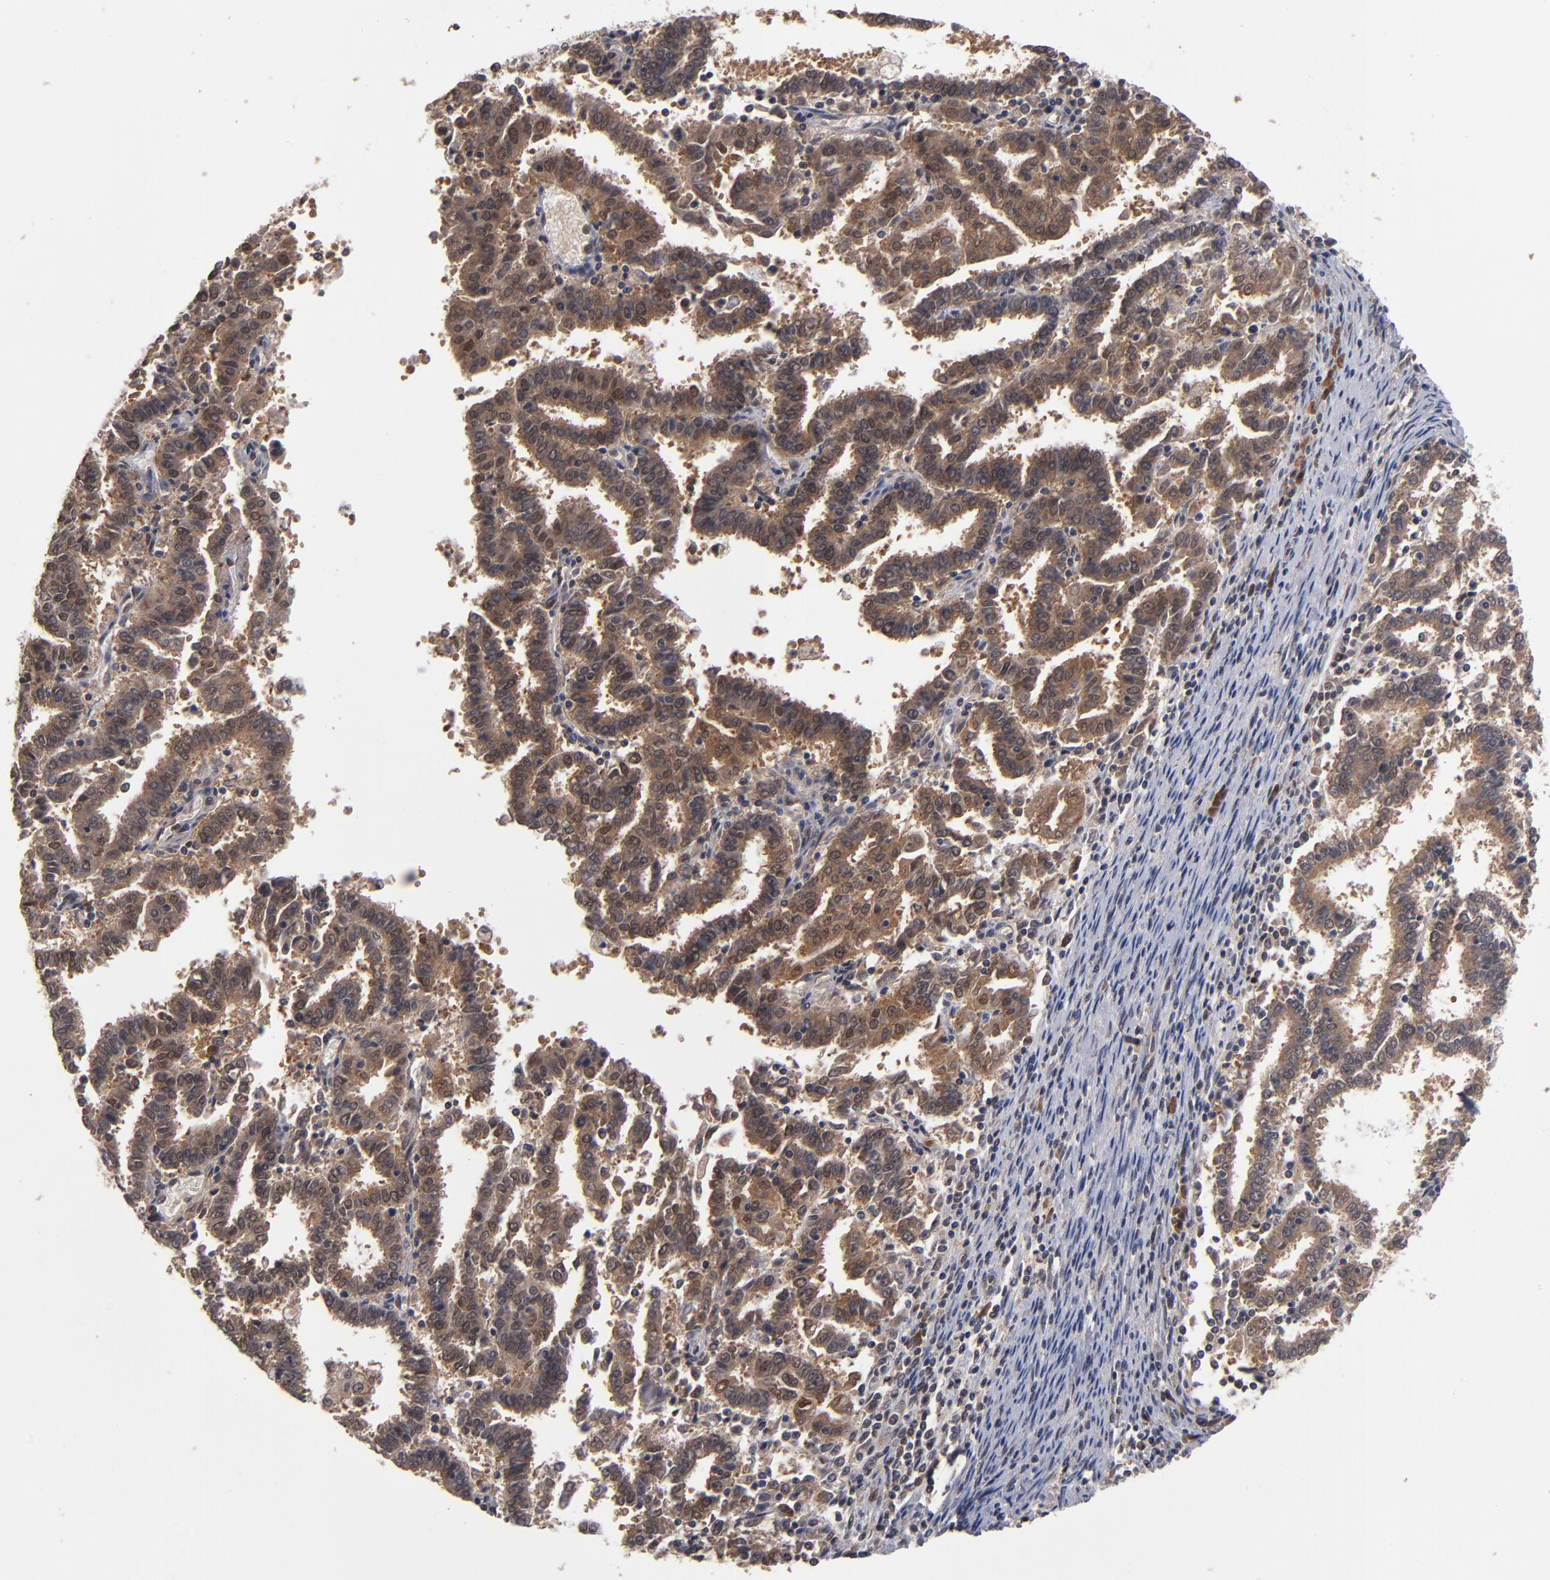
{"staining": {"intensity": "strong", "quantity": ">75%", "location": "cytoplasmic/membranous"}, "tissue": "endometrial cancer", "cell_type": "Tumor cells", "image_type": "cancer", "snomed": [{"axis": "morphology", "description": "Adenocarcinoma, NOS"}, {"axis": "topography", "description": "Uterus"}], "caption": "IHC photomicrograph of neoplastic tissue: adenocarcinoma (endometrial) stained using immunohistochemistry reveals high levels of strong protein expression localized specifically in the cytoplasmic/membranous of tumor cells, appearing as a cytoplasmic/membranous brown color.", "gene": "ALG13", "patient": {"sex": "female", "age": 83}}